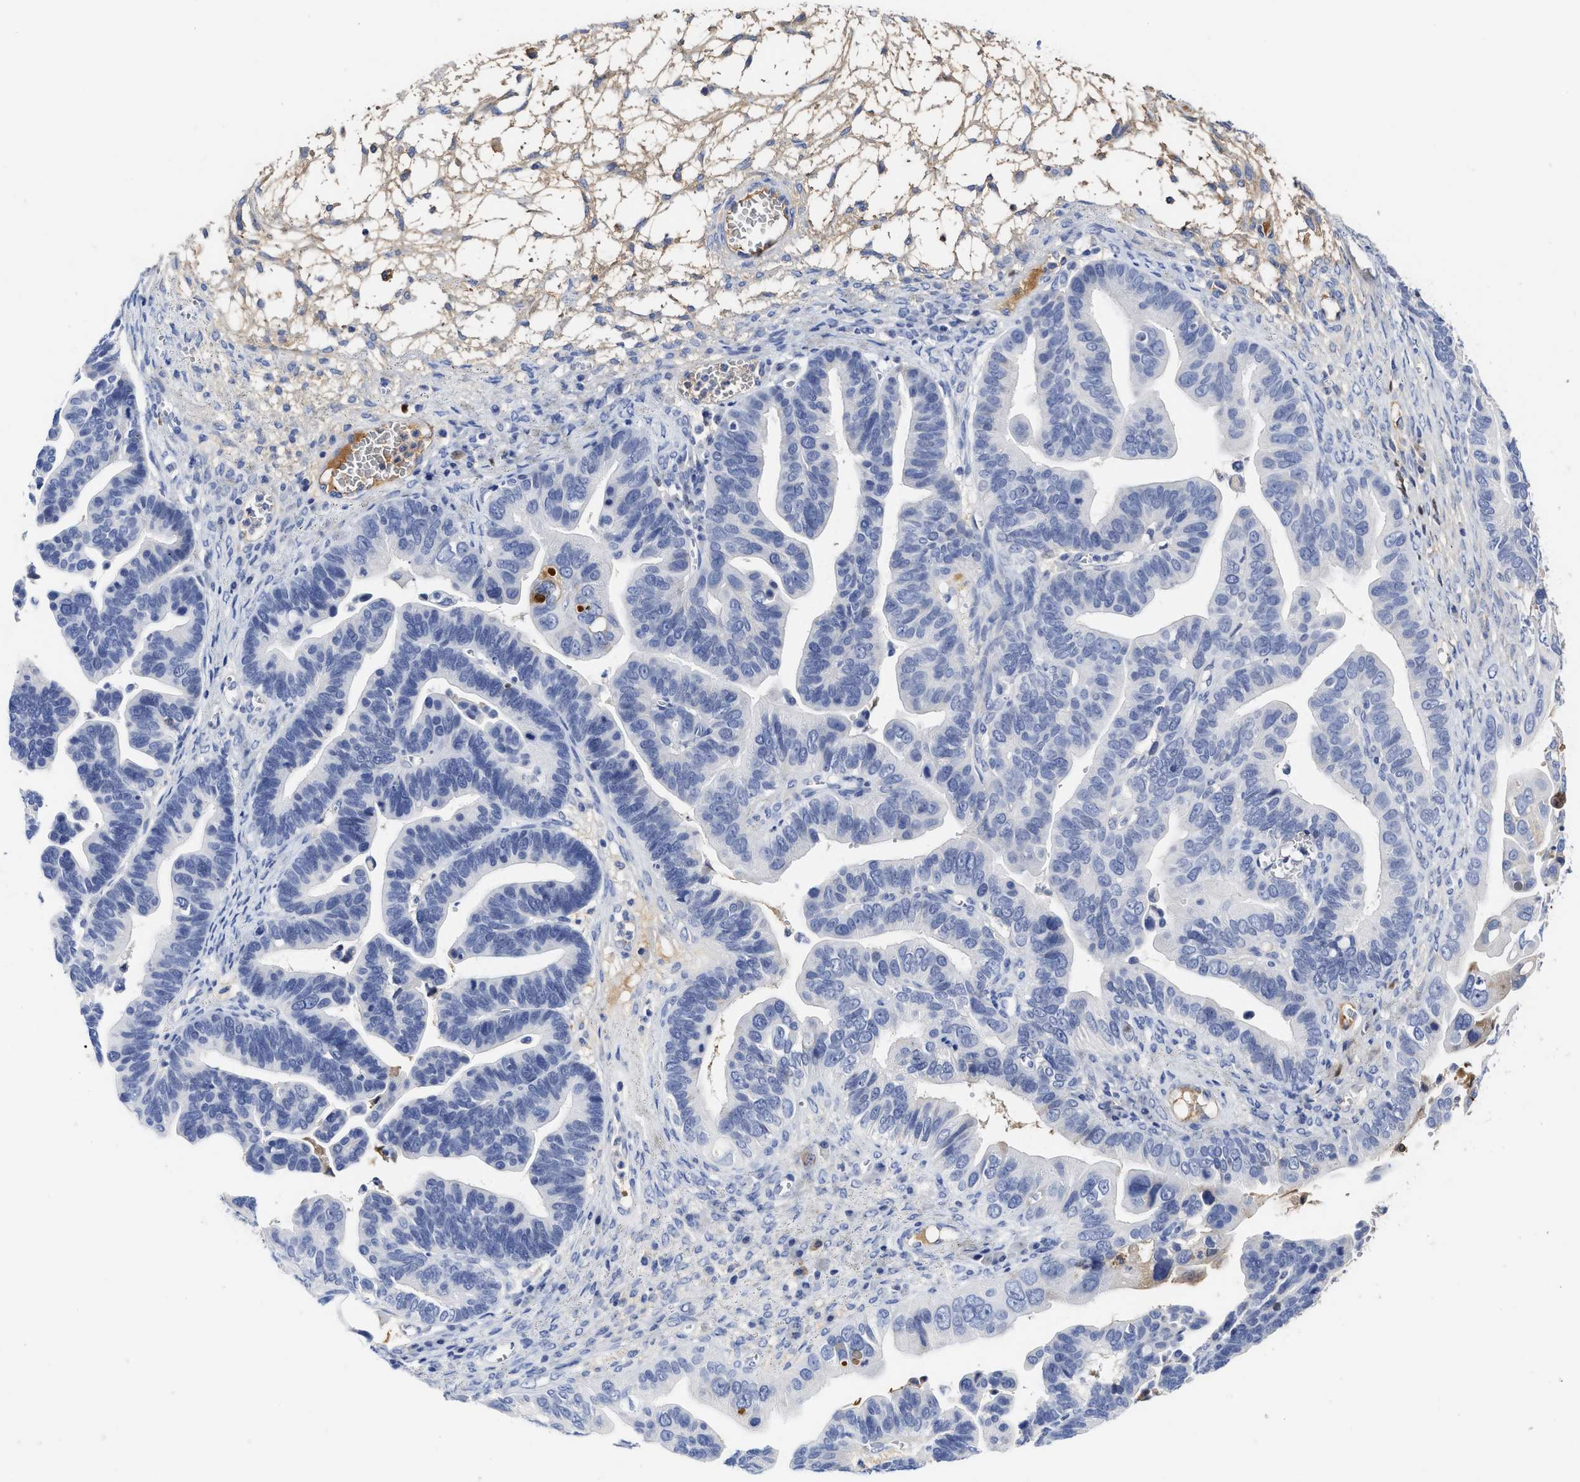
{"staining": {"intensity": "negative", "quantity": "none", "location": "none"}, "tissue": "ovarian cancer", "cell_type": "Tumor cells", "image_type": "cancer", "snomed": [{"axis": "morphology", "description": "Cystadenocarcinoma, serous, NOS"}, {"axis": "topography", "description": "Ovary"}], "caption": "Serous cystadenocarcinoma (ovarian) was stained to show a protein in brown. There is no significant positivity in tumor cells. (Brightfield microscopy of DAB (3,3'-diaminobenzidine) immunohistochemistry at high magnification).", "gene": "C2", "patient": {"sex": "female", "age": 56}}